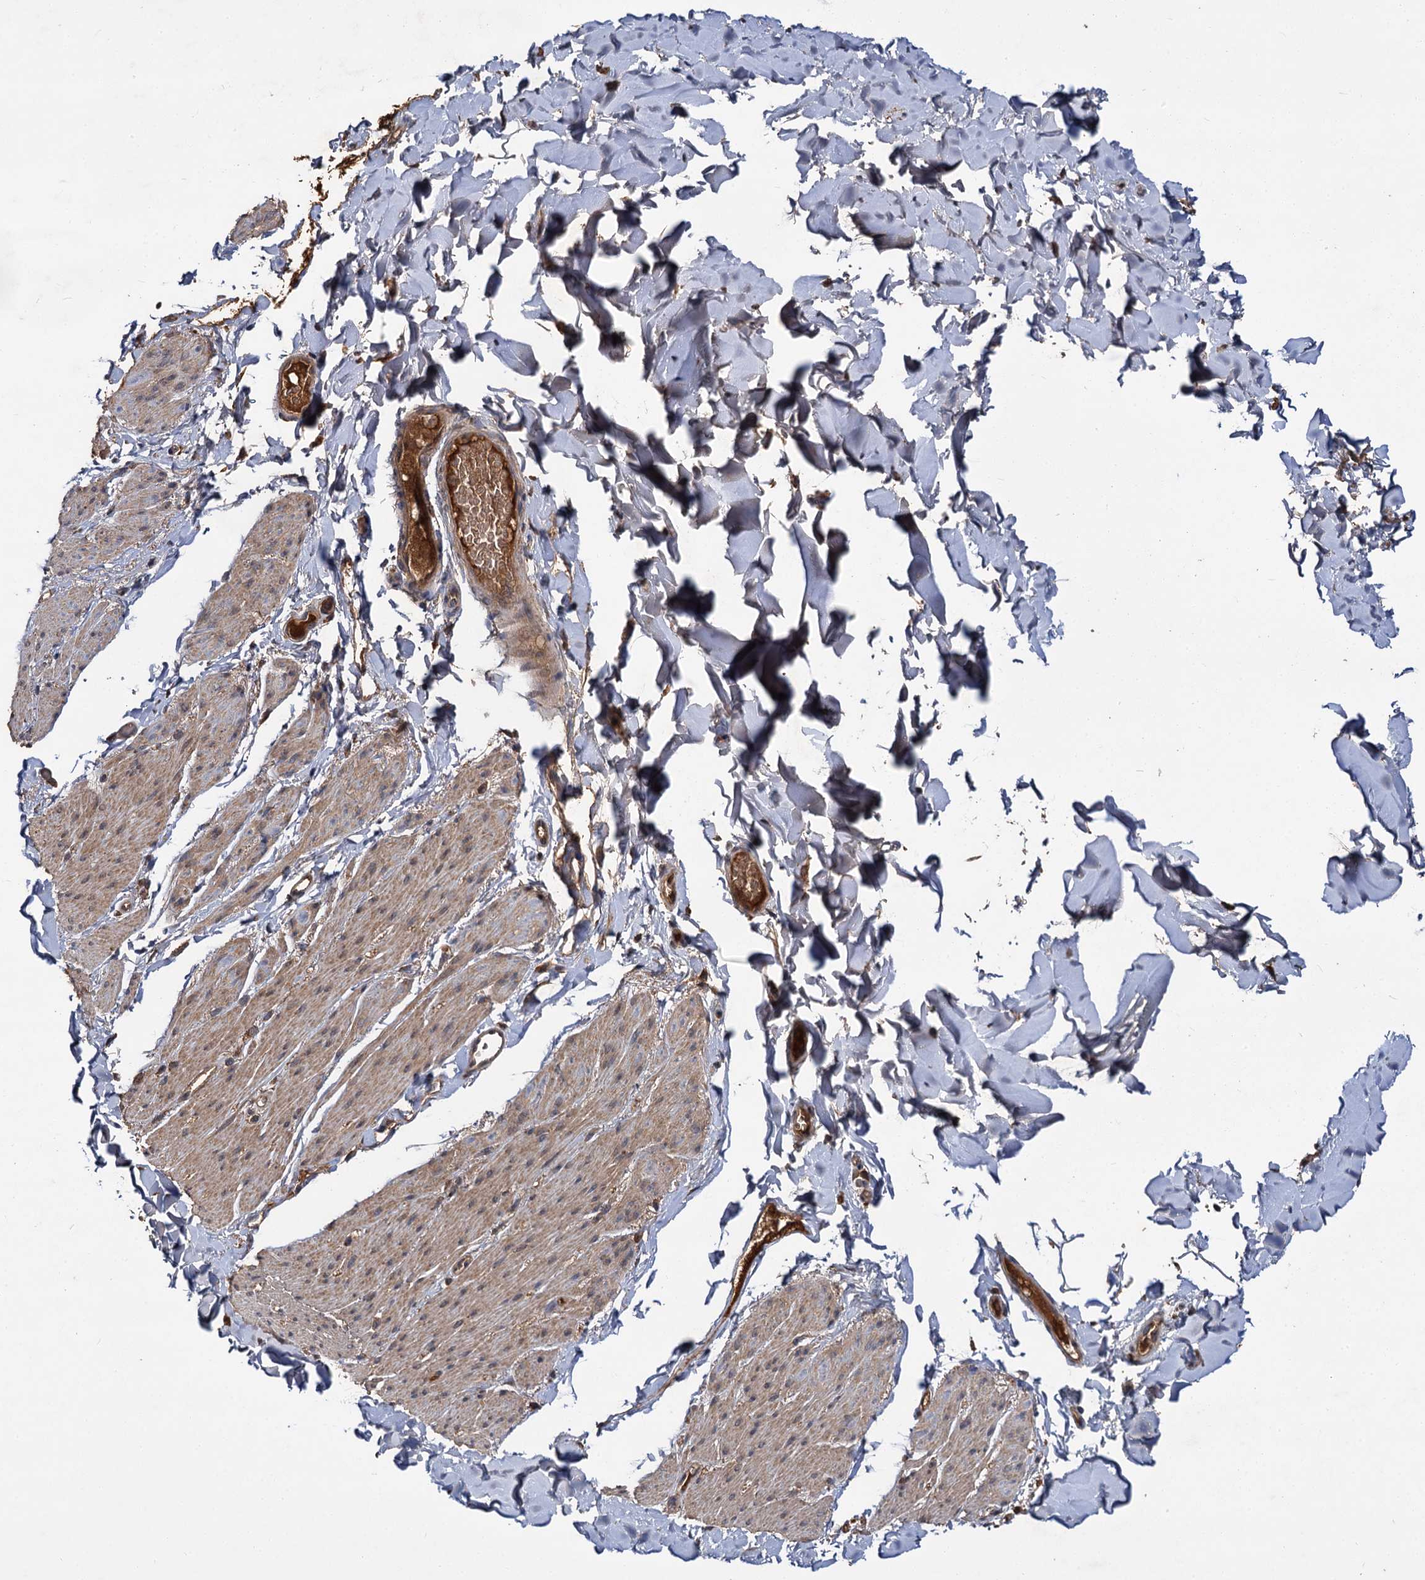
{"staining": {"intensity": "moderate", "quantity": "25%-75%", "location": "cytoplasmic/membranous"}, "tissue": "smooth muscle", "cell_type": "Smooth muscle cells", "image_type": "normal", "snomed": [{"axis": "morphology", "description": "Normal tissue, NOS"}, {"axis": "topography", "description": "Colon"}, {"axis": "topography", "description": "Peripheral nerve tissue"}], "caption": "This photomicrograph displays immunohistochemistry (IHC) staining of unremarkable human smooth muscle, with medium moderate cytoplasmic/membranous staining in approximately 25%-75% of smooth muscle cells.", "gene": "MBD6", "patient": {"sex": "female", "age": 61}}